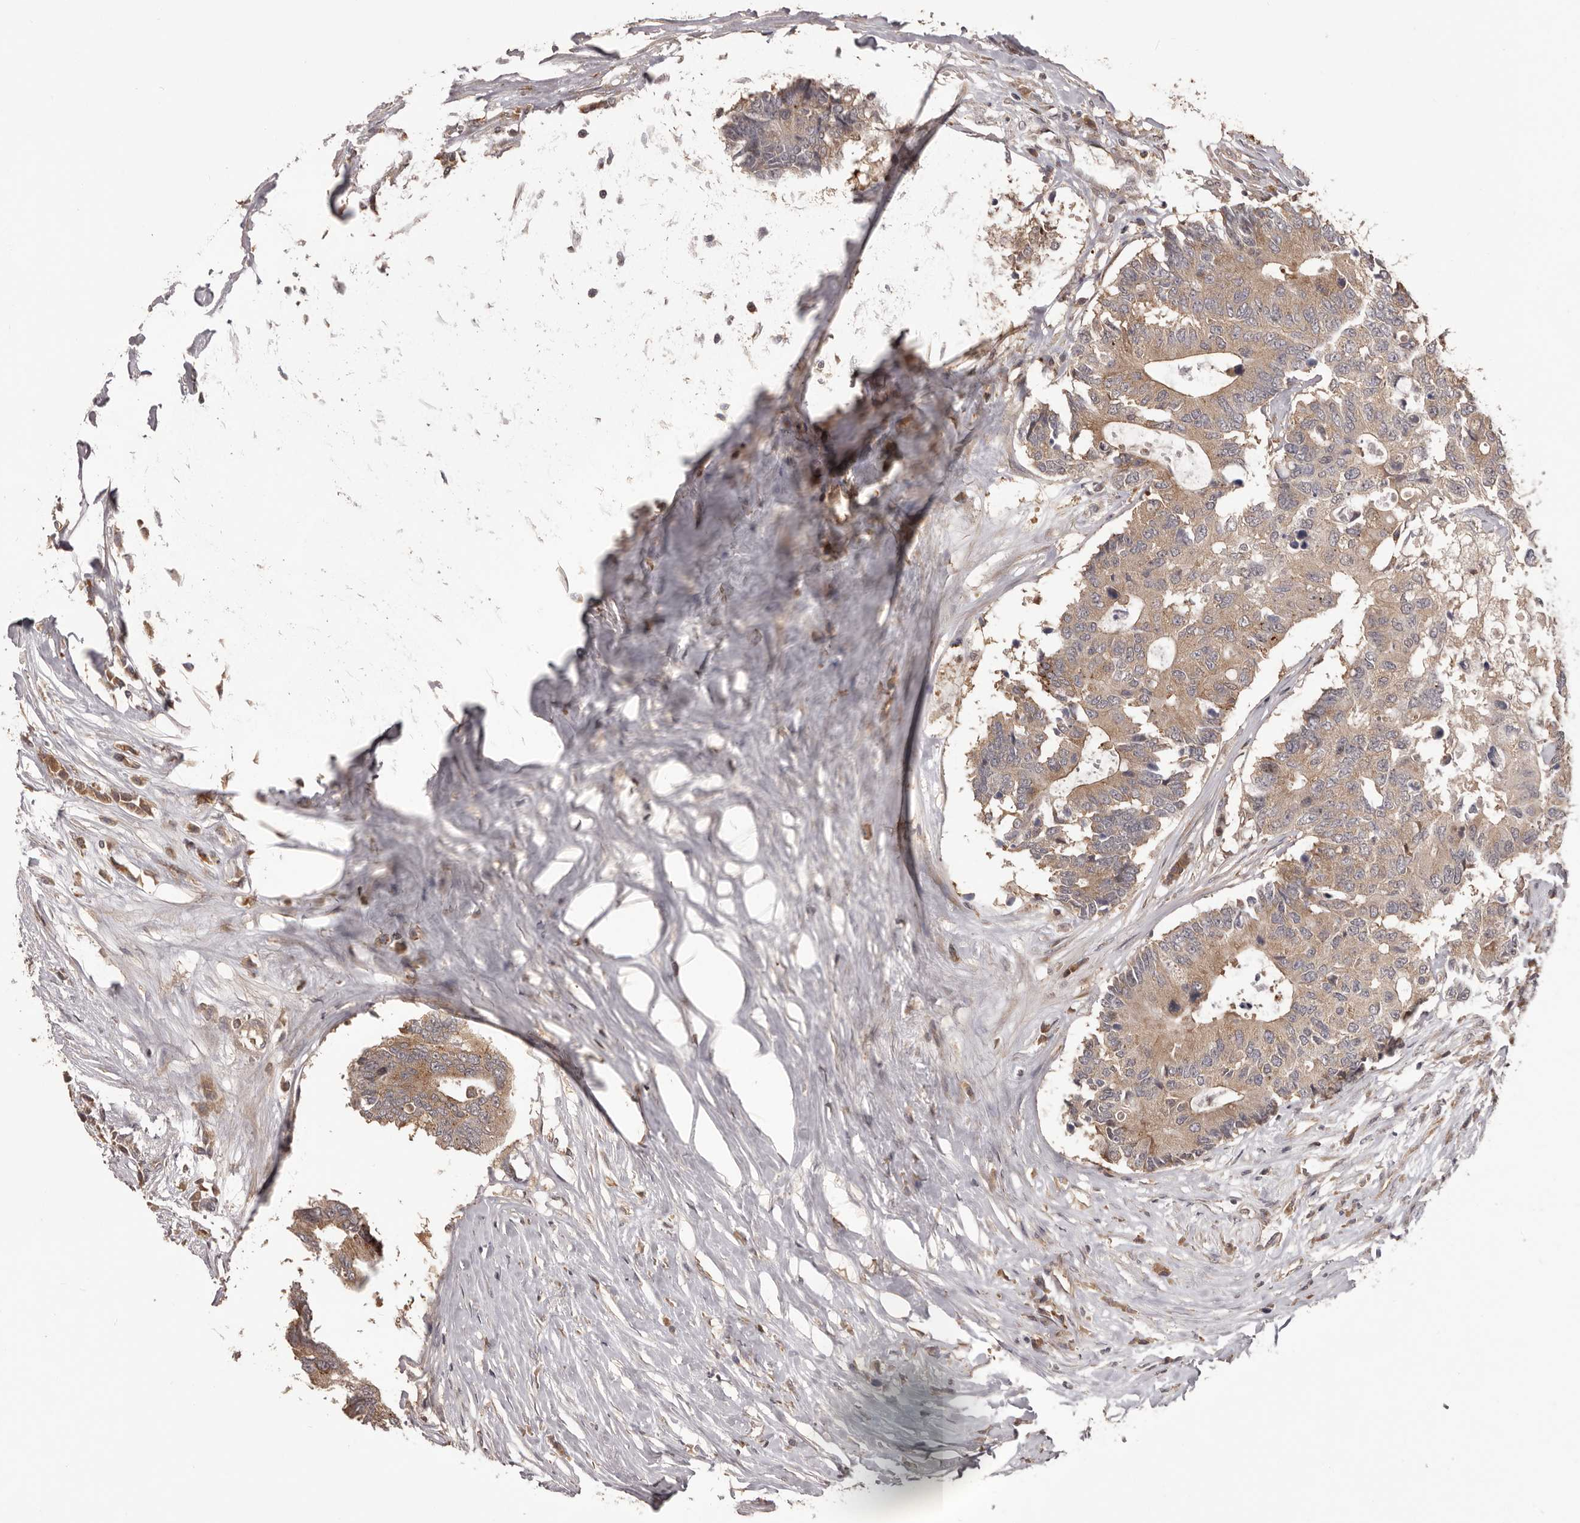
{"staining": {"intensity": "moderate", "quantity": ">75%", "location": "cytoplasmic/membranous"}, "tissue": "colorectal cancer", "cell_type": "Tumor cells", "image_type": "cancer", "snomed": [{"axis": "morphology", "description": "Adenocarcinoma, NOS"}, {"axis": "topography", "description": "Colon"}], "caption": "Colorectal cancer tissue displays moderate cytoplasmic/membranous expression in approximately >75% of tumor cells, visualized by immunohistochemistry.", "gene": "HBS1L", "patient": {"sex": "male", "age": 71}}